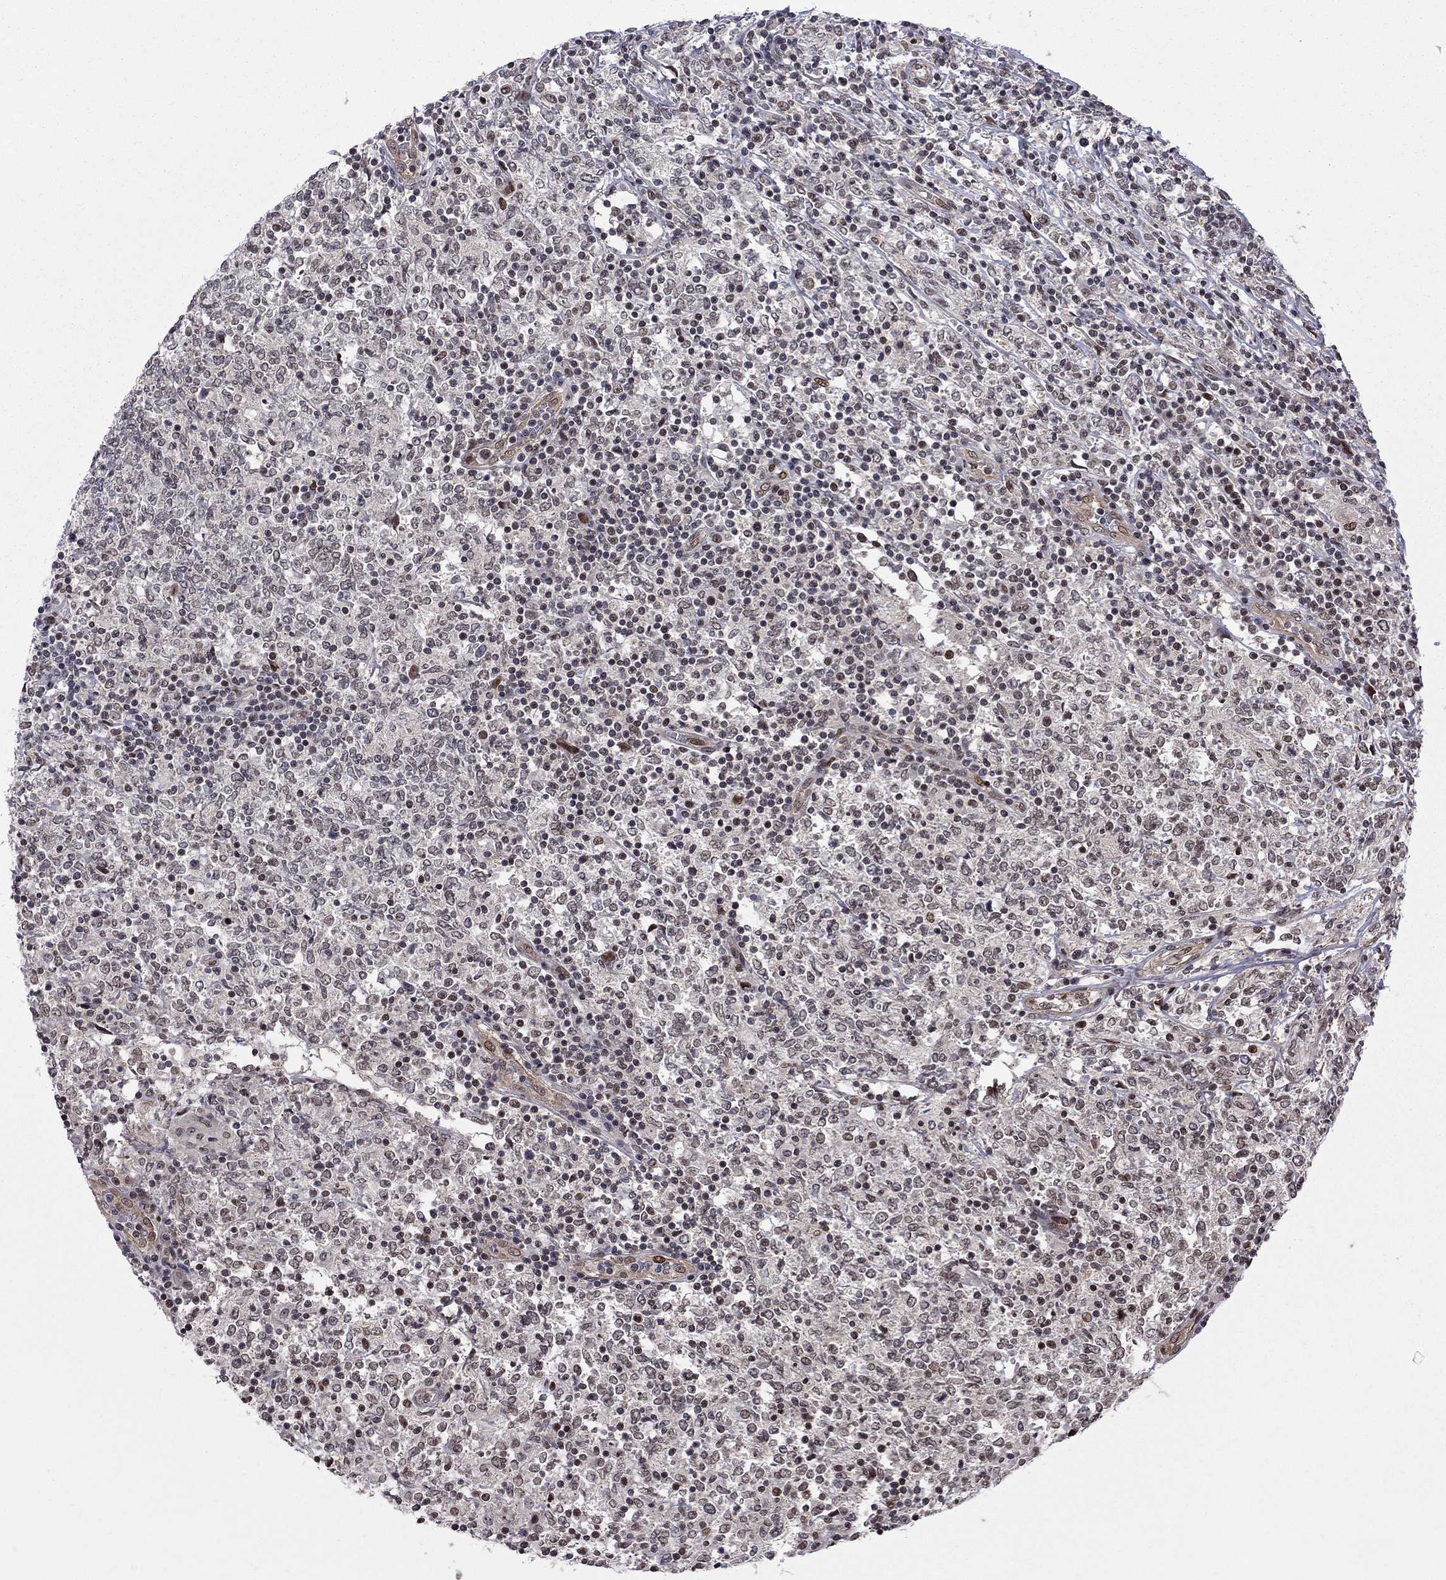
{"staining": {"intensity": "negative", "quantity": "none", "location": "none"}, "tissue": "lymphoma", "cell_type": "Tumor cells", "image_type": "cancer", "snomed": [{"axis": "morphology", "description": "Malignant lymphoma, non-Hodgkin's type, High grade"}, {"axis": "topography", "description": "Lymph node"}], "caption": "DAB (3,3'-diaminobenzidine) immunohistochemical staining of malignant lymphoma, non-Hodgkin's type (high-grade) exhibits no significant positivity in tumor cells.", "gene": "BRF1", "patient": {"sex": "female", "age": 84}}